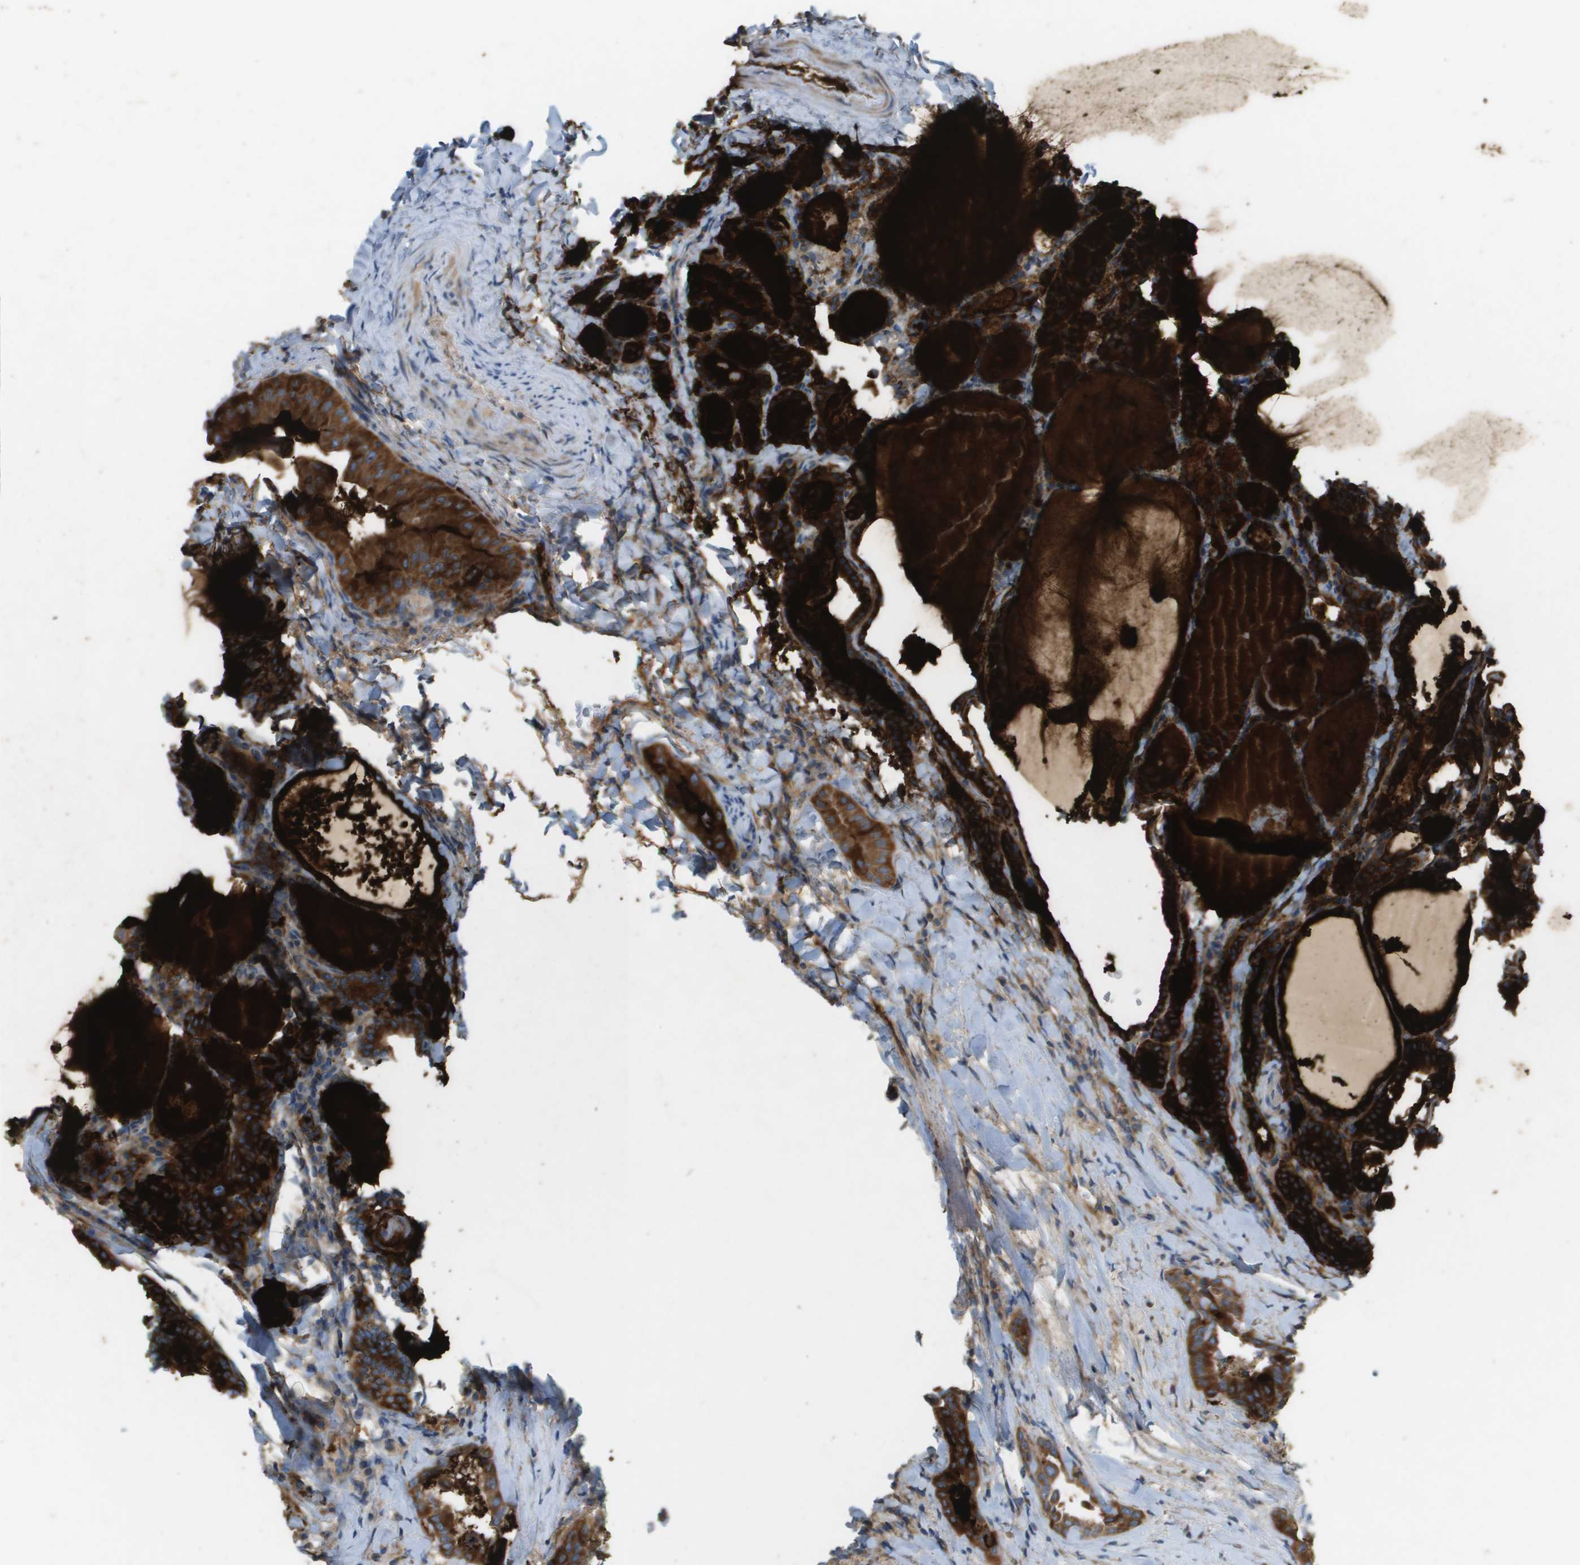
{"staining": {"intensity": "strong", "quantity": ">75%", "location": "cytoplasmic/membranous"}, "tissue": "thyroid cancer", "cell_type": "Tumor cells", "image_type": "cancer", "snomed": [{"axis": "morphology", "description": "Papillary adenocarcinoma, NOS"}, {"axis": "topography", "description": "Thyroid gland"}], "caption": "Thyroid cancer (papillary adenocarcinoma) stained with immunohistochemistry (IHC) shows strong cytoplasmic/membranous expression in about >75% of tumor cells.", "gene": "GALNT6", "patient": {"sex": "female", "age": 42}}